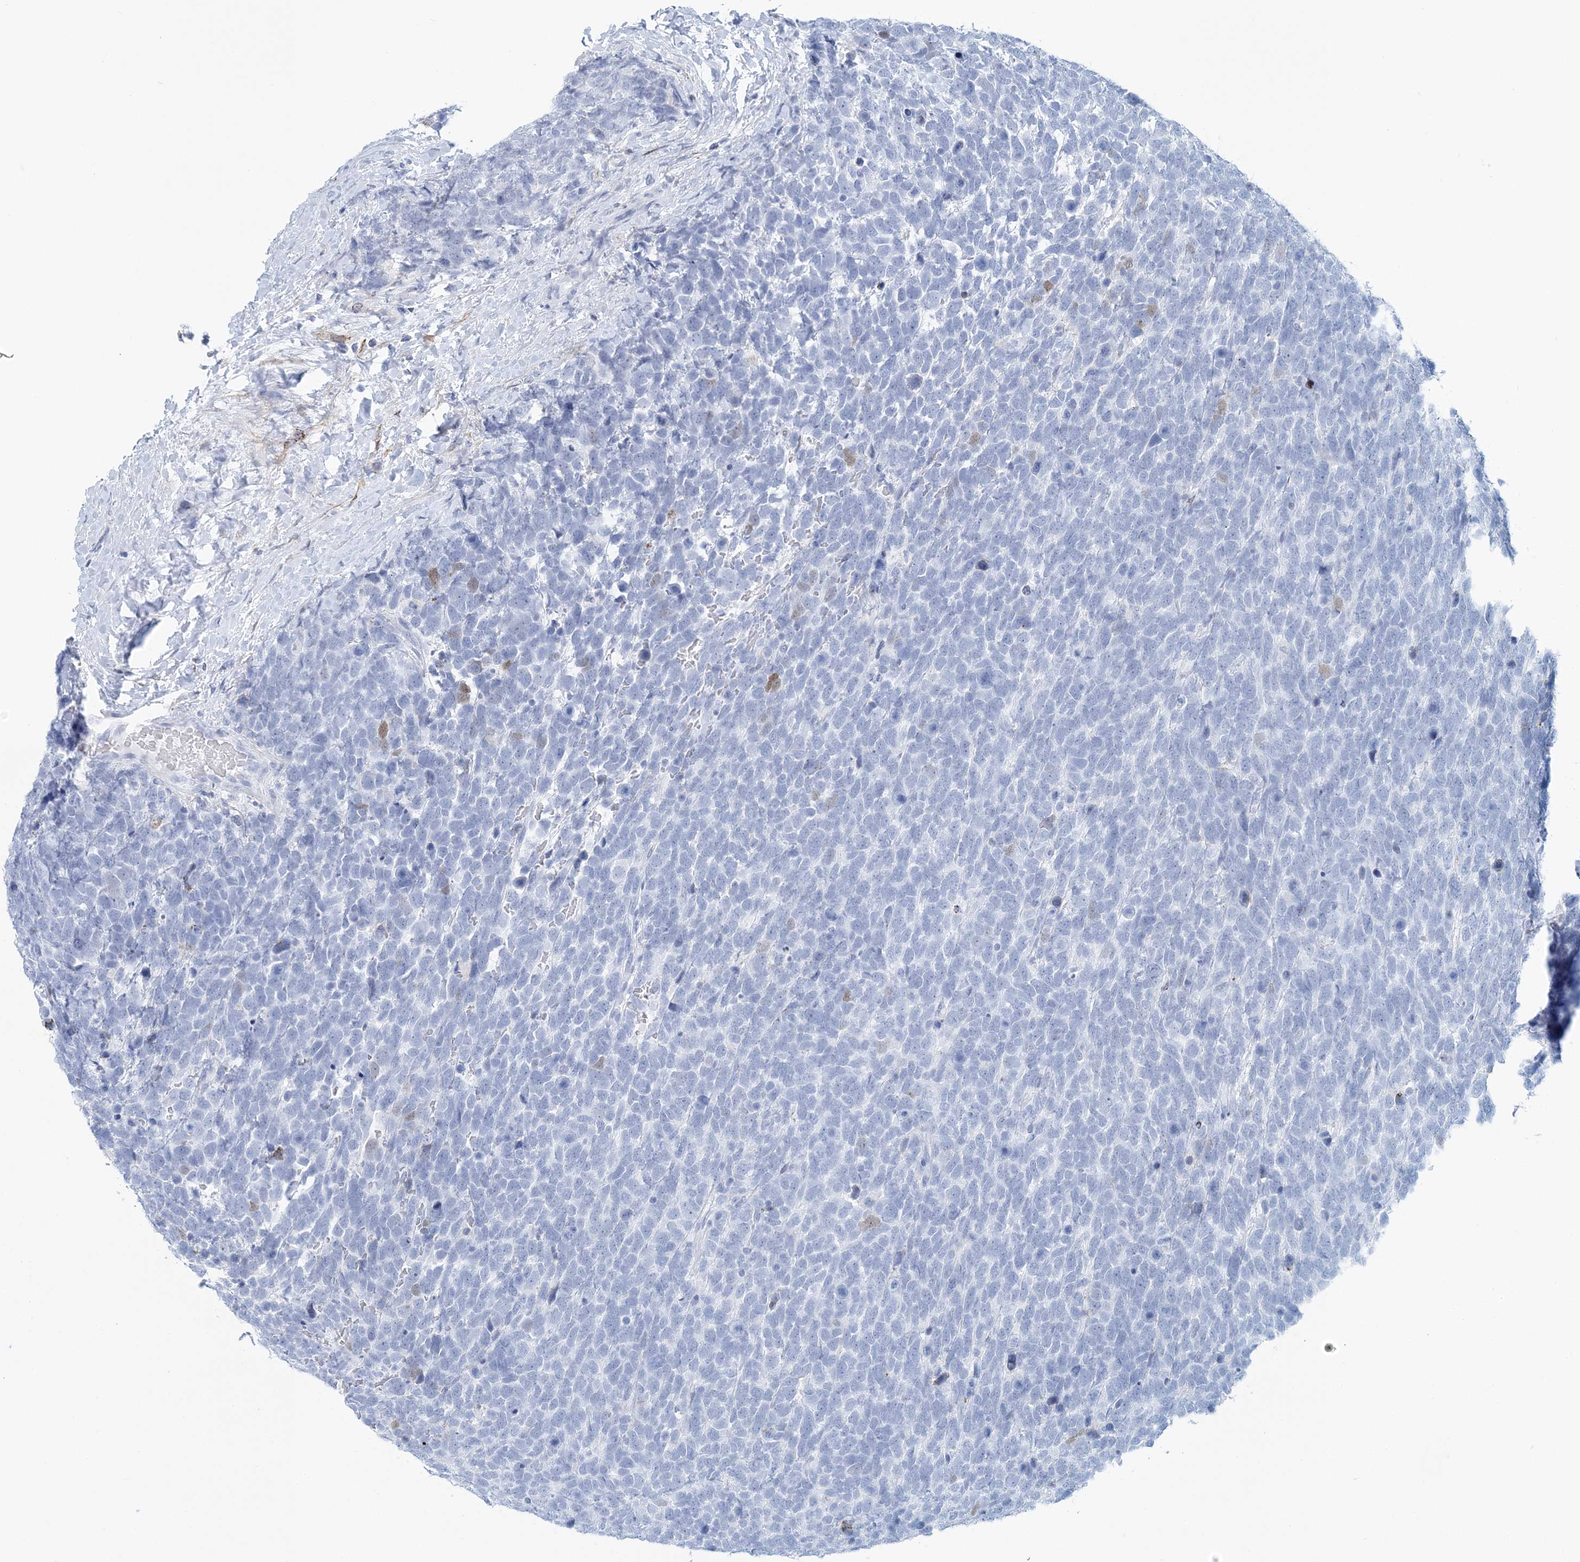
{"staining": {"intensity": "negative", "quantity": "none", "location": "none"}, "tissue": "urothelial cancer", "cell_type": "Tumor cells", "image_type": "cancer", "snomed": [{"axis": "morphology", "description": "Urothelial carcinoma, High grade"}, {"axis": "topography", "description": "Urinary bladder"}], "caption": "Image shows no protein staining in tumor cells of urothelial cancer tissue. Brightfield microscopy of IHC stained with DAB (brown) and hematoxylin (blue), captured at high magnification.", "gene": "NKX6-1", "patient": {"sex": "female", "age": 82}}